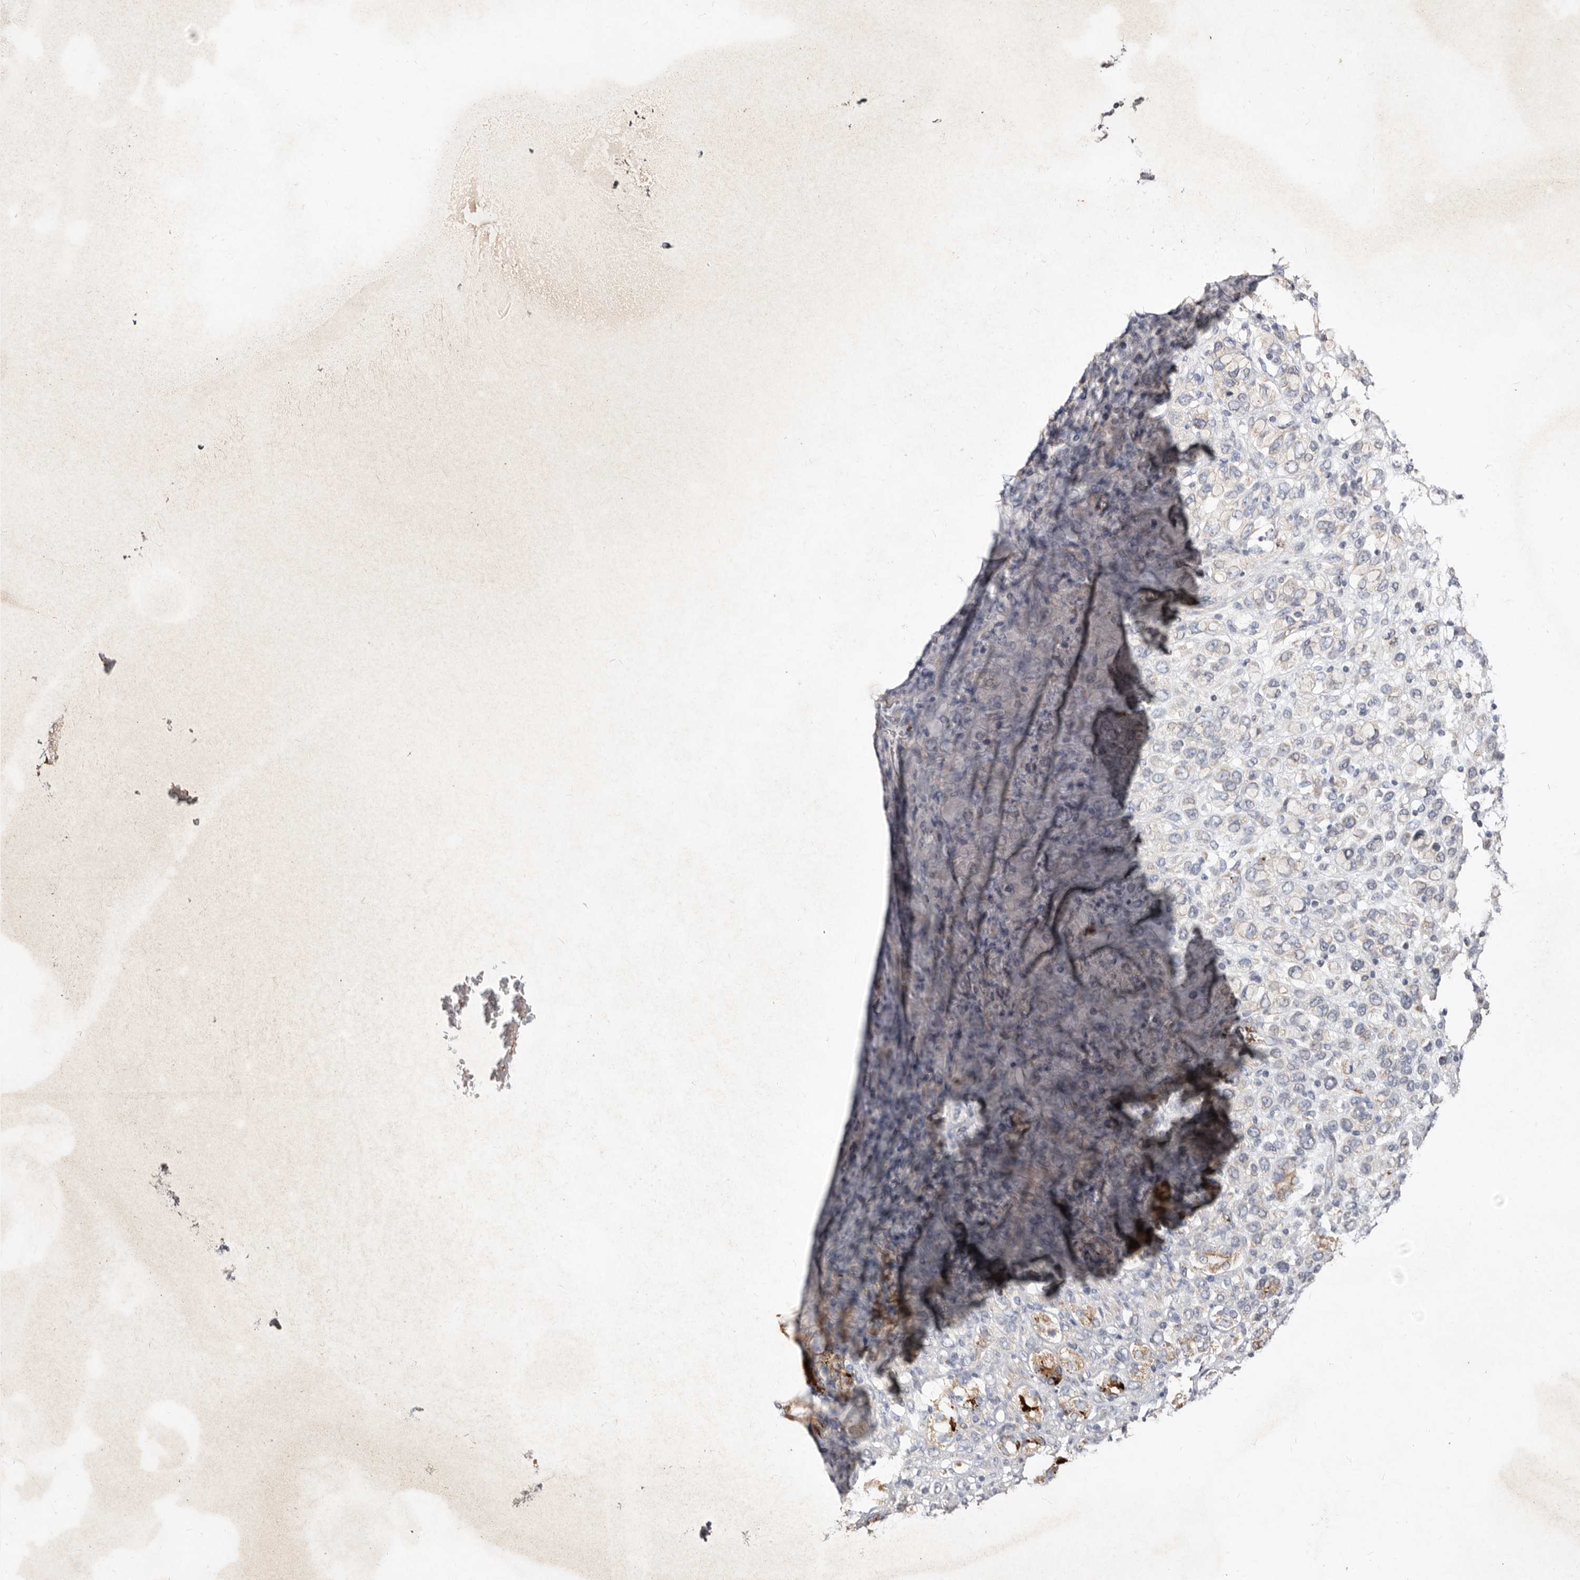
{"staining": {"intensity": "negative", "quantity": "none", "location": "none"}, "tissue": "stomach cancer", "cell_type": "Tumor cells", "image_type": "cancer", "snomed": [{"axis": "morphology", "description": "Adenocarcinoma, NOS"}, {"axis": "topography", "description": "Stomach"}], "caption": "Human stomach cancer stained for a protein using immunohistochemistry displays no expression in tumor cells.", "gene": "SLC25A20", "patient": {"sex": "female", "age": 65}}